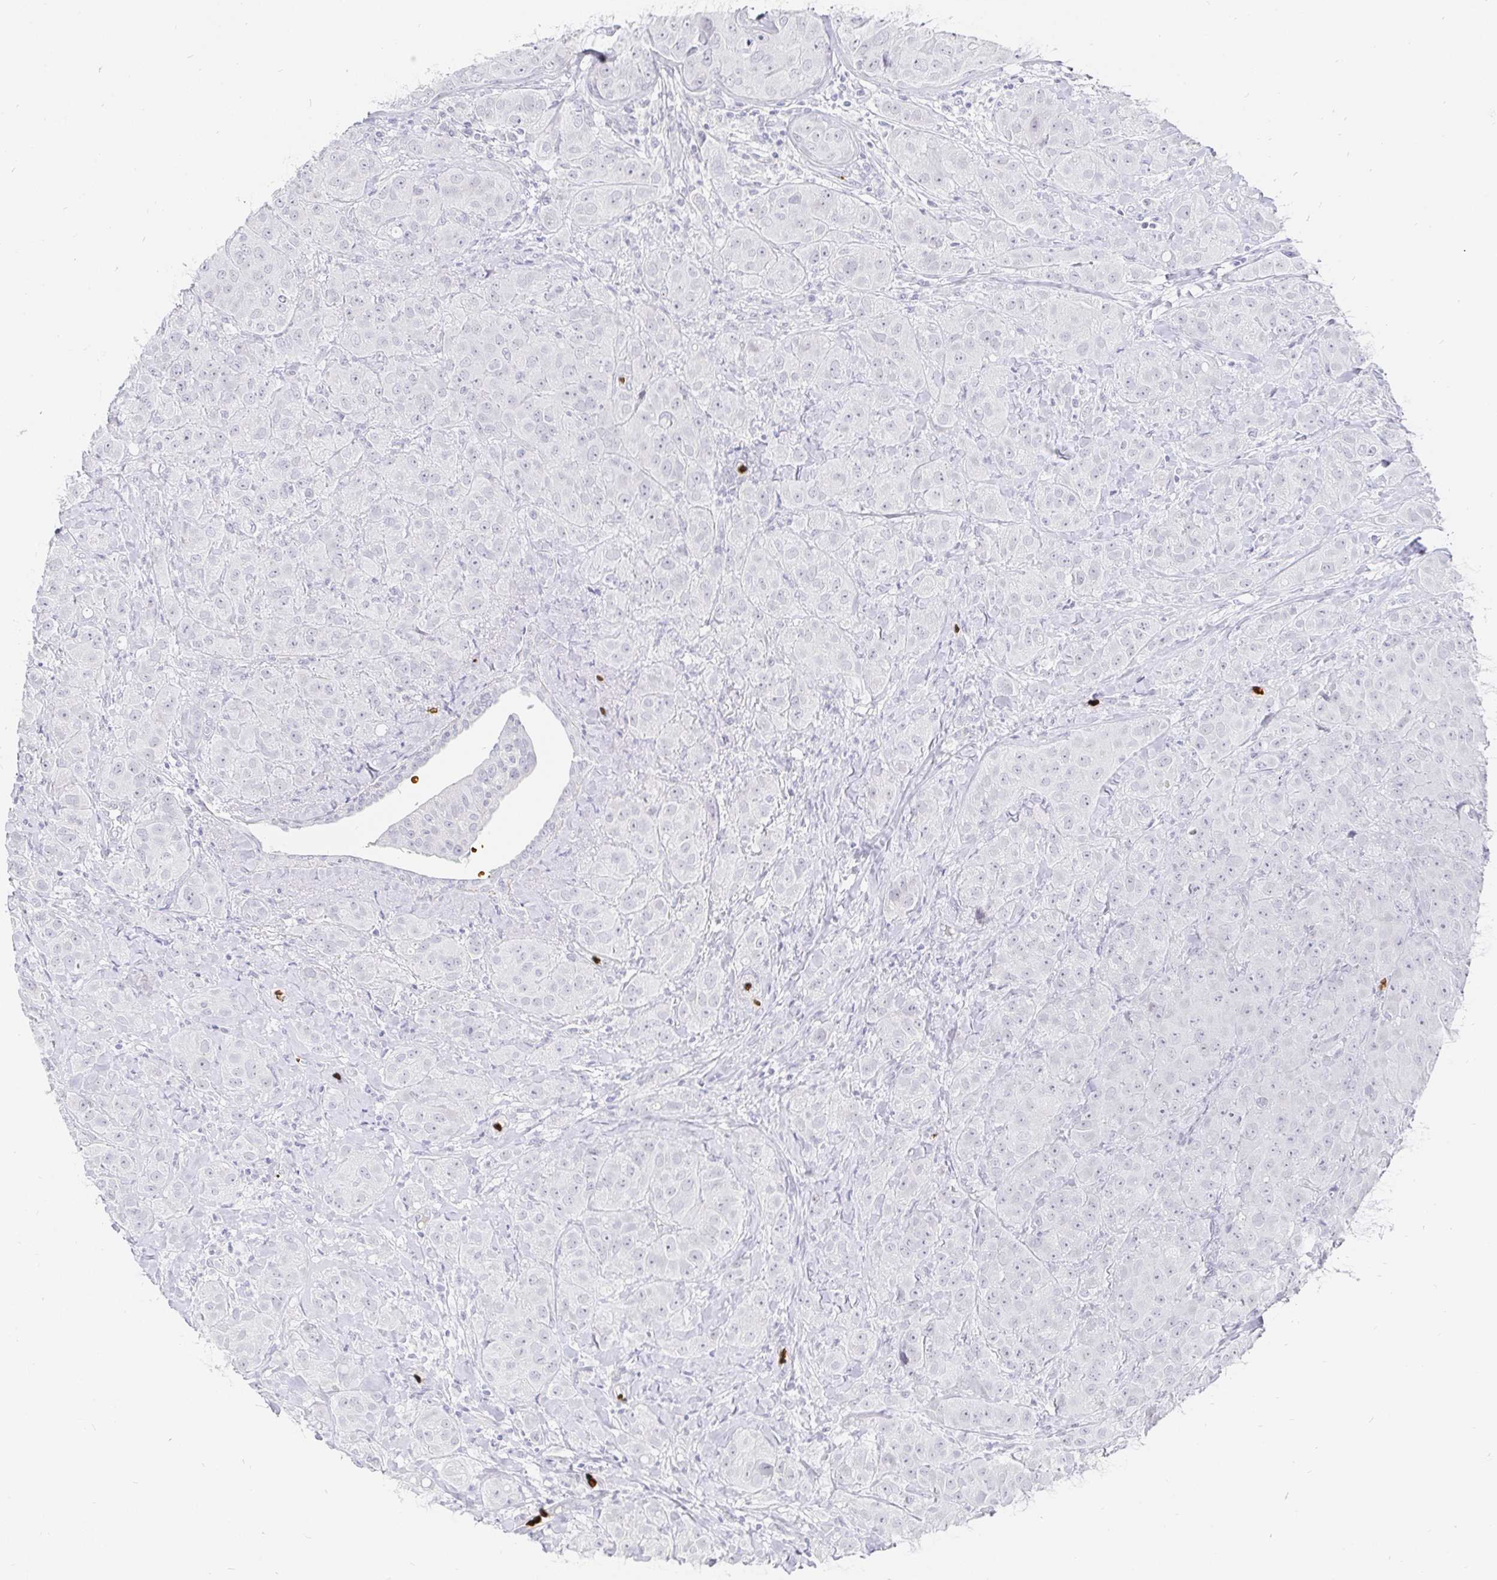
{"staining": {"intensity": "negative", "quantity": "none", "location": "none"}, "tissue": "breast cancer", "cell_type": "Tumor cells", "image_type": "cancer", "snomed": [{"axis": "morphology", "description": "Normal tissue, NOS"}, {"axis": "morphology", "description": "Duct carcinoma"}, {"axis": "topography", "description": "Breast"}], "caption": "Breast cancer stained for a protein using immunohistochemistry (IHC) reveals no staining tumor cells.", "gene": "FGF21", "patient": {"sex": "female", "age": 43}}